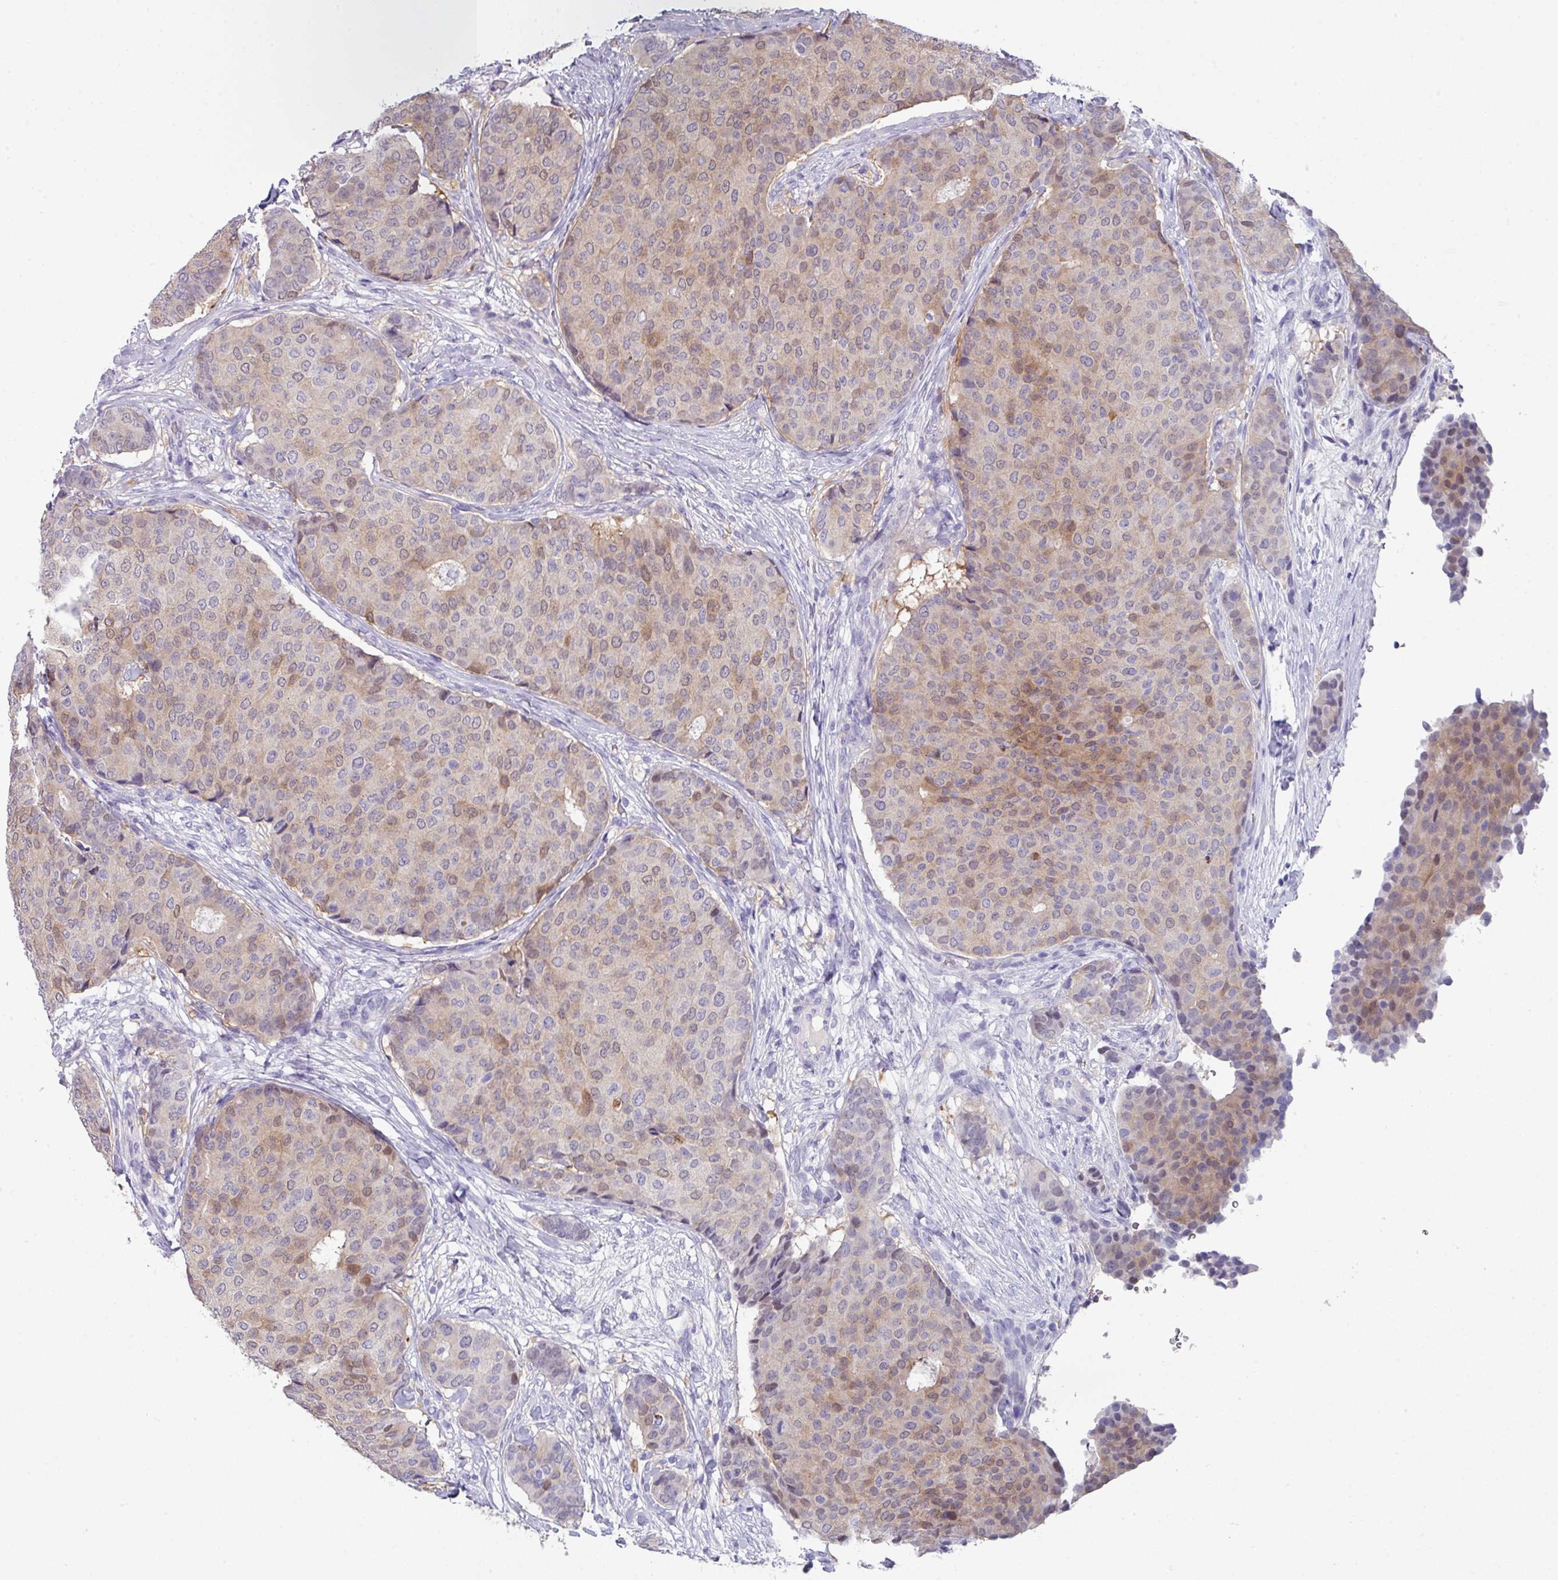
{"staining": {"intensity": "weak", "quantity": "25%-75%", "location": "cytoplasmic/membranous,nuclear"}, "tissue": "breast cancer", "cell_type": "Tumor cells", "image_type": "cancer", "snomed": [{"axis": "morphology", "description": "Duct carcinoma"}, {"axis": "topography", "description": "Breast"}], "caption": "Breast intraductal carcinoma stained for a protein reveals weak cytoplasmic/membranous and nuclear positivity in tumor cells.", "gene": "DEFB115", "patient": {"sex": "female", "age": 75}}